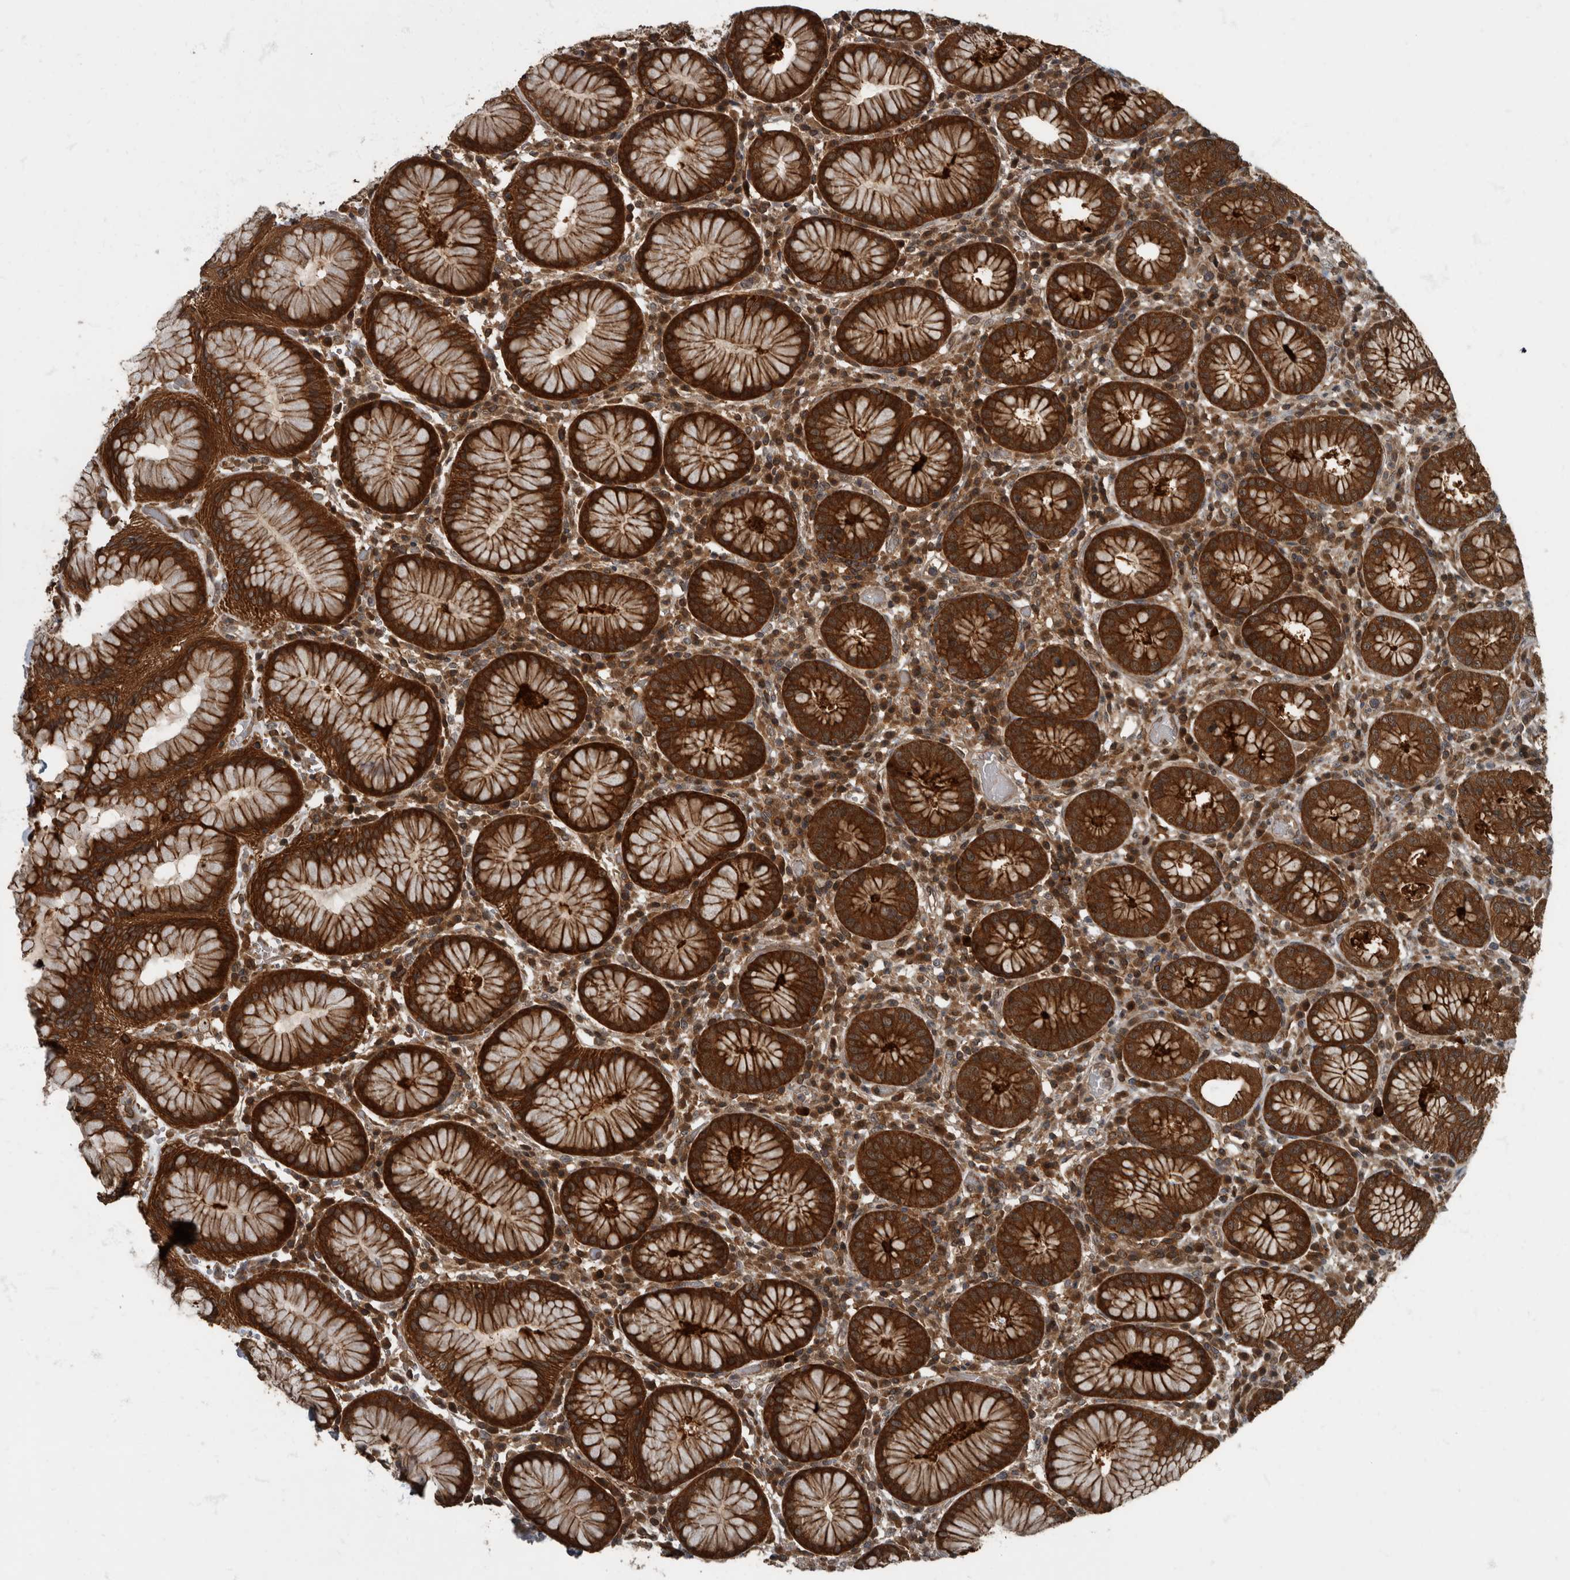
{"staining": {"intensity": "strong", "quantity": ">75%", "location": "cytoplasmic/membranous"}, "tissue": "stomach", "cell_type": "Glandular cells", "image_type": "normal", "snomed": [{"axis": "morphology", "description": "Normal tissue, NOS"}, {"axis": "topography", "description": "Stomach"}, {"axis": "topography", "description": "Stomach, lower"}], "caption": "Protein expression analysis of benign stomach reveals strong cytoplasmic/membranous positivity in about >75% of glandular cells.", "gene": "RABGGTB", "patient": {"sex": "female", "age": 56}}